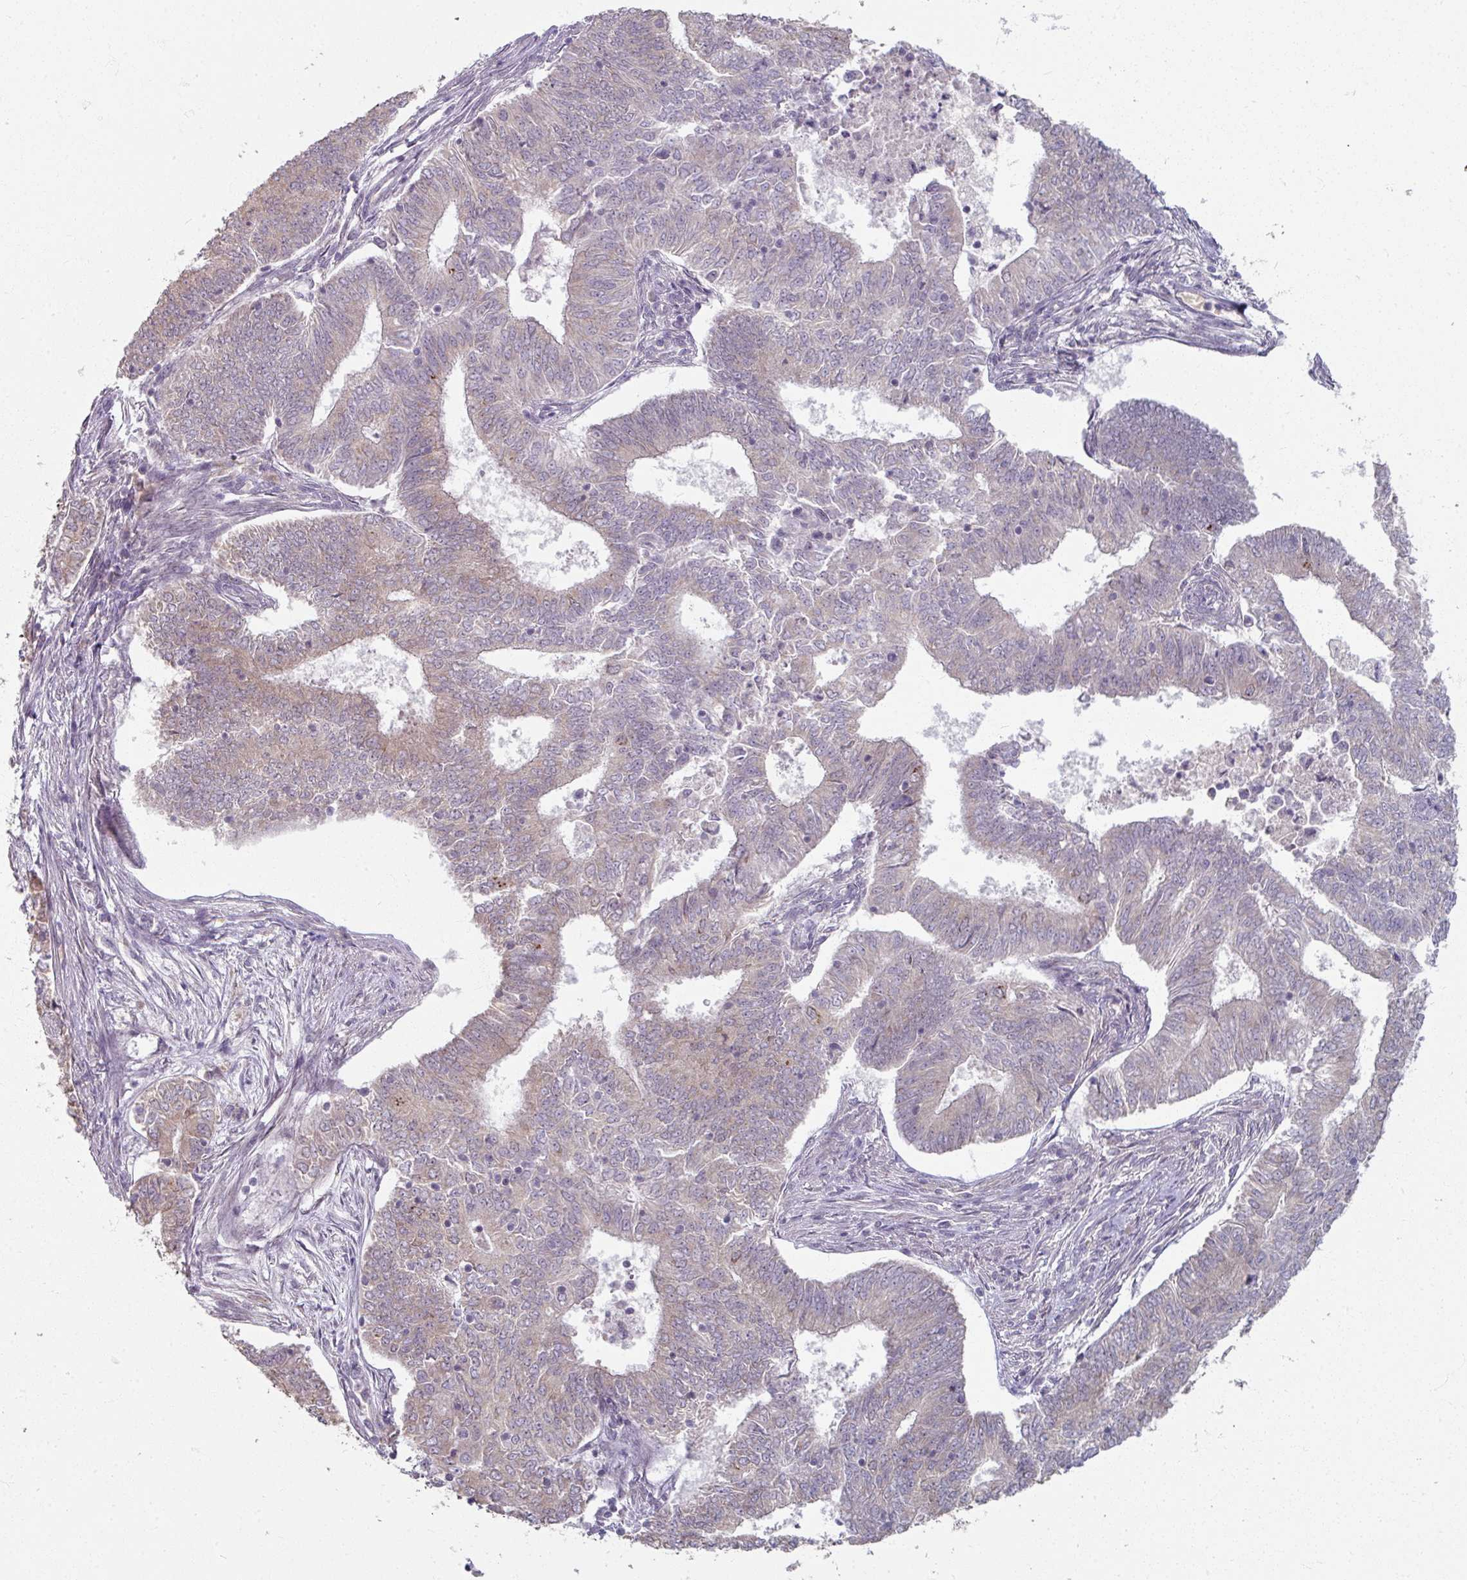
{"staining": {"intensity": "moderate", "quantity": "25%-75%", "location": "cytoplasmic/membranous"}, "tissue": "endometrial cancer", "cell_type": "Tumor cells", "image_type": "cancer", "snomed": [{"axis": "morphology", "description": "Adenocarcinoma, NOS"}, {"axis": "topography", "description": "Endometrium"}], "caption": "Endometrial adenocarcinoma stained with DAB IHC reveals medium levels of moderate cytoplasmic/membranous staining in approximately 25%-75% of tumor cells.", "gene": "KMT5C", "patient": {"sex": "female", "age": 62}}